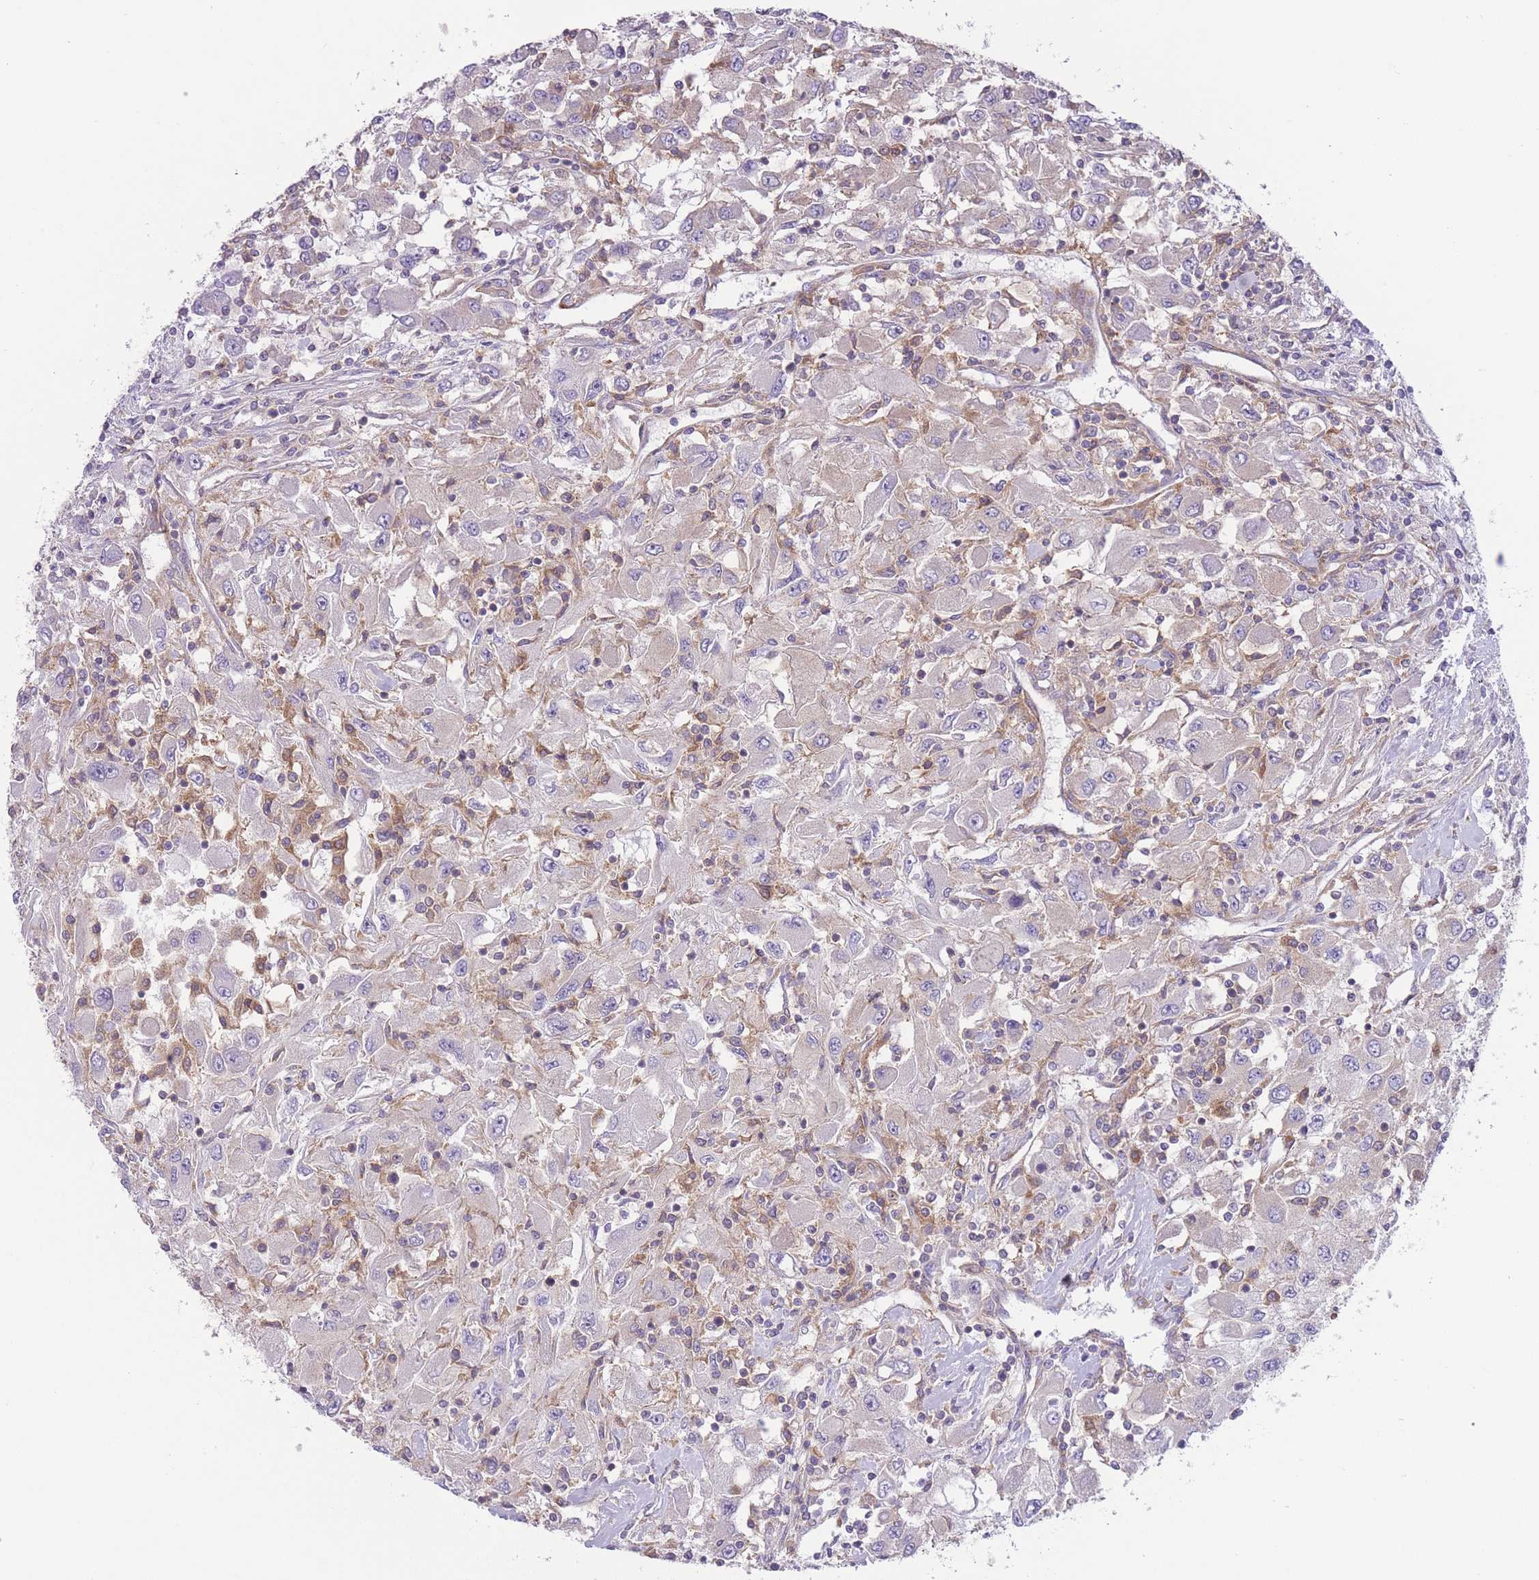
{"staining": {"intensity": "negative", "quantity": "none", "location": "none"}, "tissue": "renal cancer", "cell_type": "Tumor cells", "image_type": "cancer", "snomed": [{"axis": "morphology", "description": "Adenocarcinoma, NOS"}, {"axis": "topography", "description": "Kidney"}], "caption": "Tumor cells show no significant staining in renal cancer.", "gene": "PRKAR1A", "patient": {"sex": "female", "age": 67}}